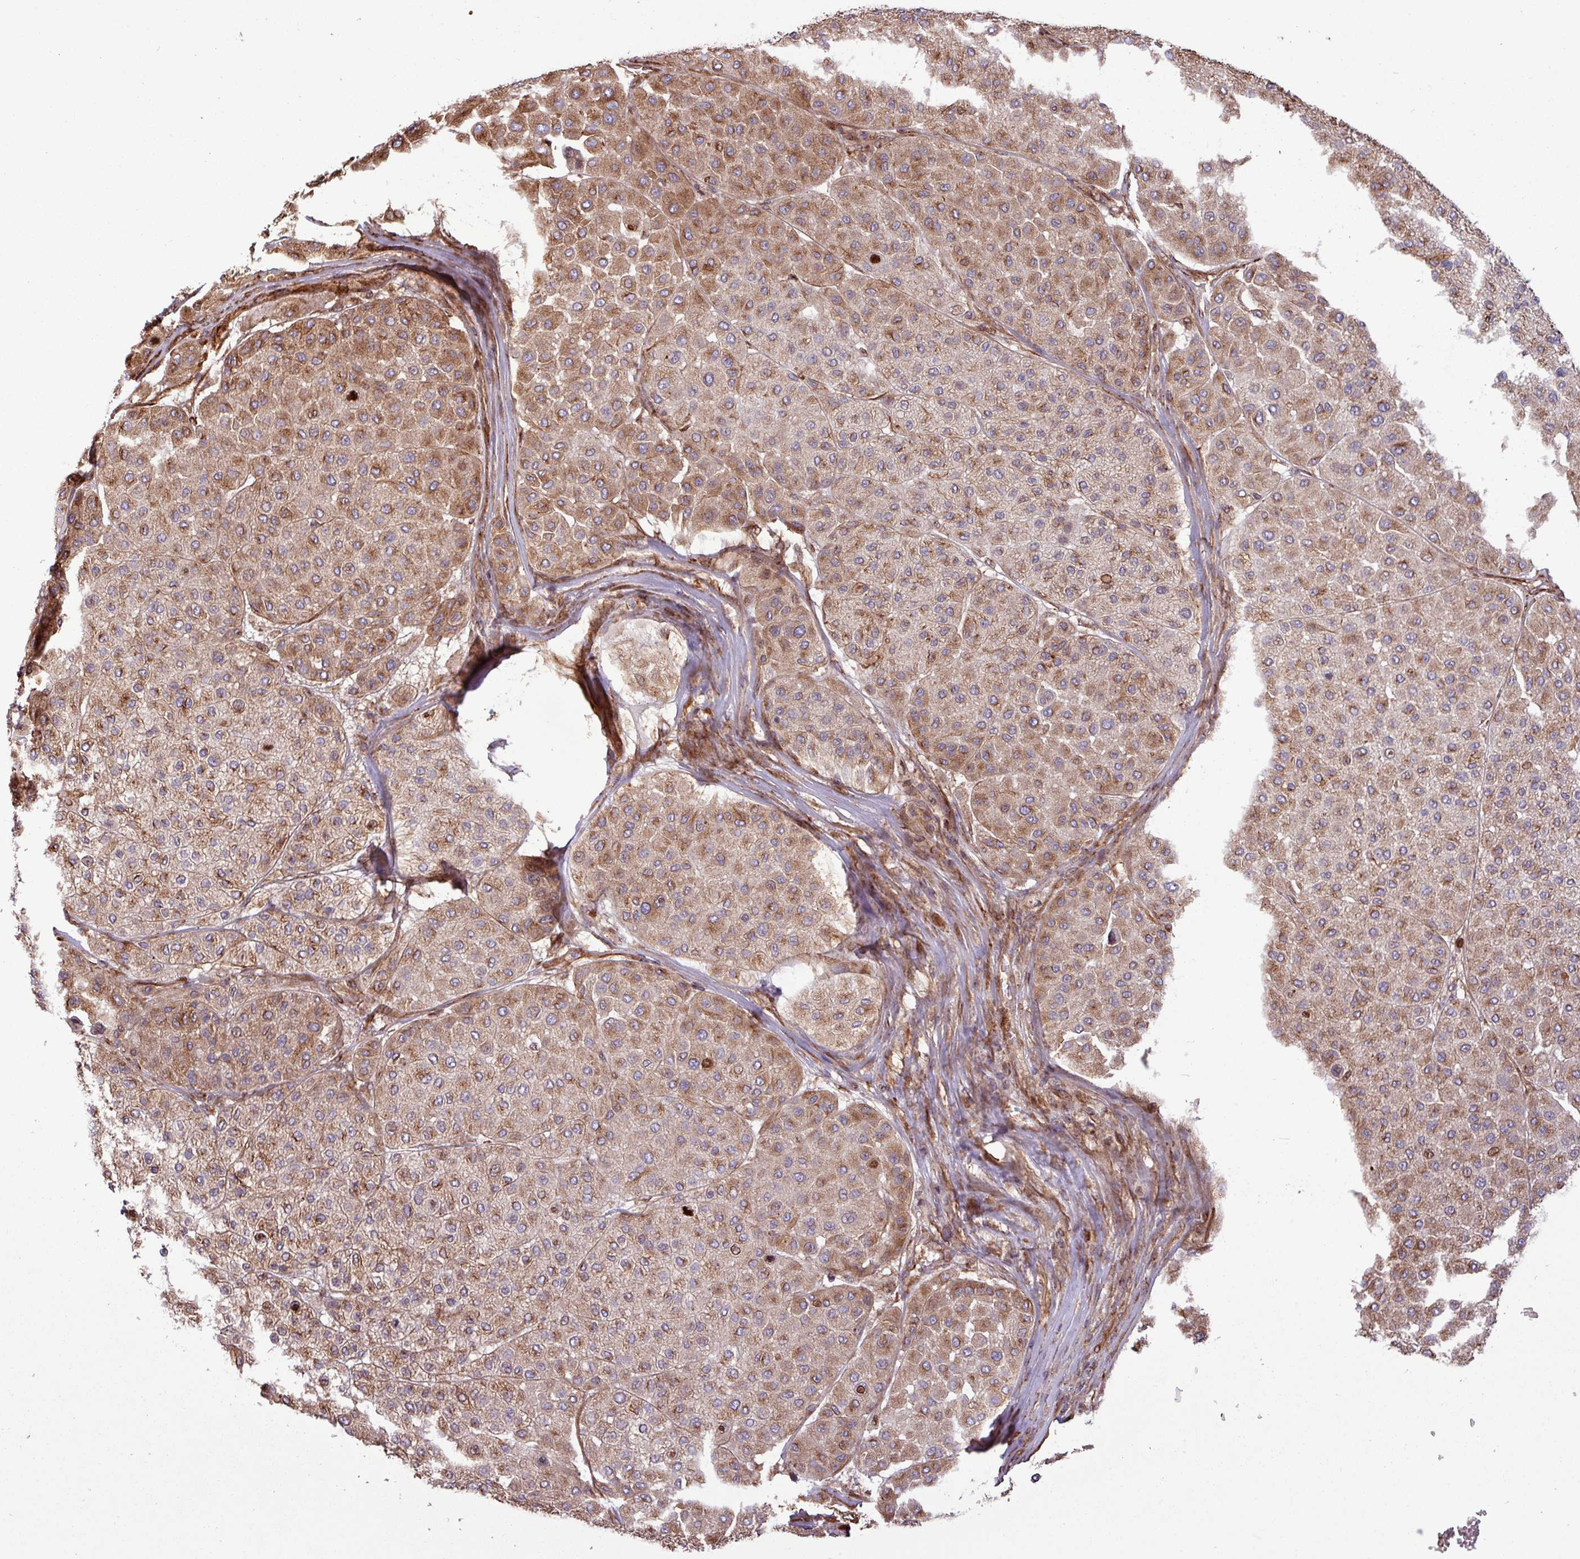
{"staining": {"intensity": "moderate", "quantity": ">75%", "location": "cytoplasmic/membranous"}, "tissue": "melanoma", "cell_type": "Tumor cells", "image_type": "cancer", "snomed": [{"axis": "morphology", "description": "Malignant melanoma, Metastatic site"}, {"axis": "topography", "description": "Smooth muscle"}], "caption": "DAB (3,3'-diaminobenzidine) immunohistochemical staining of malignant melanoma (metastatic site) reveals moderate cytoplasmic/membranous protein positivity in approximately >75% of tumor cells. (DAB (3,3'-diaminobenzidine) = brown stain, brightfield microscopy at high magnification).", "gene": "ZNF300", "patient": {"sex": "male", "age": 41}}